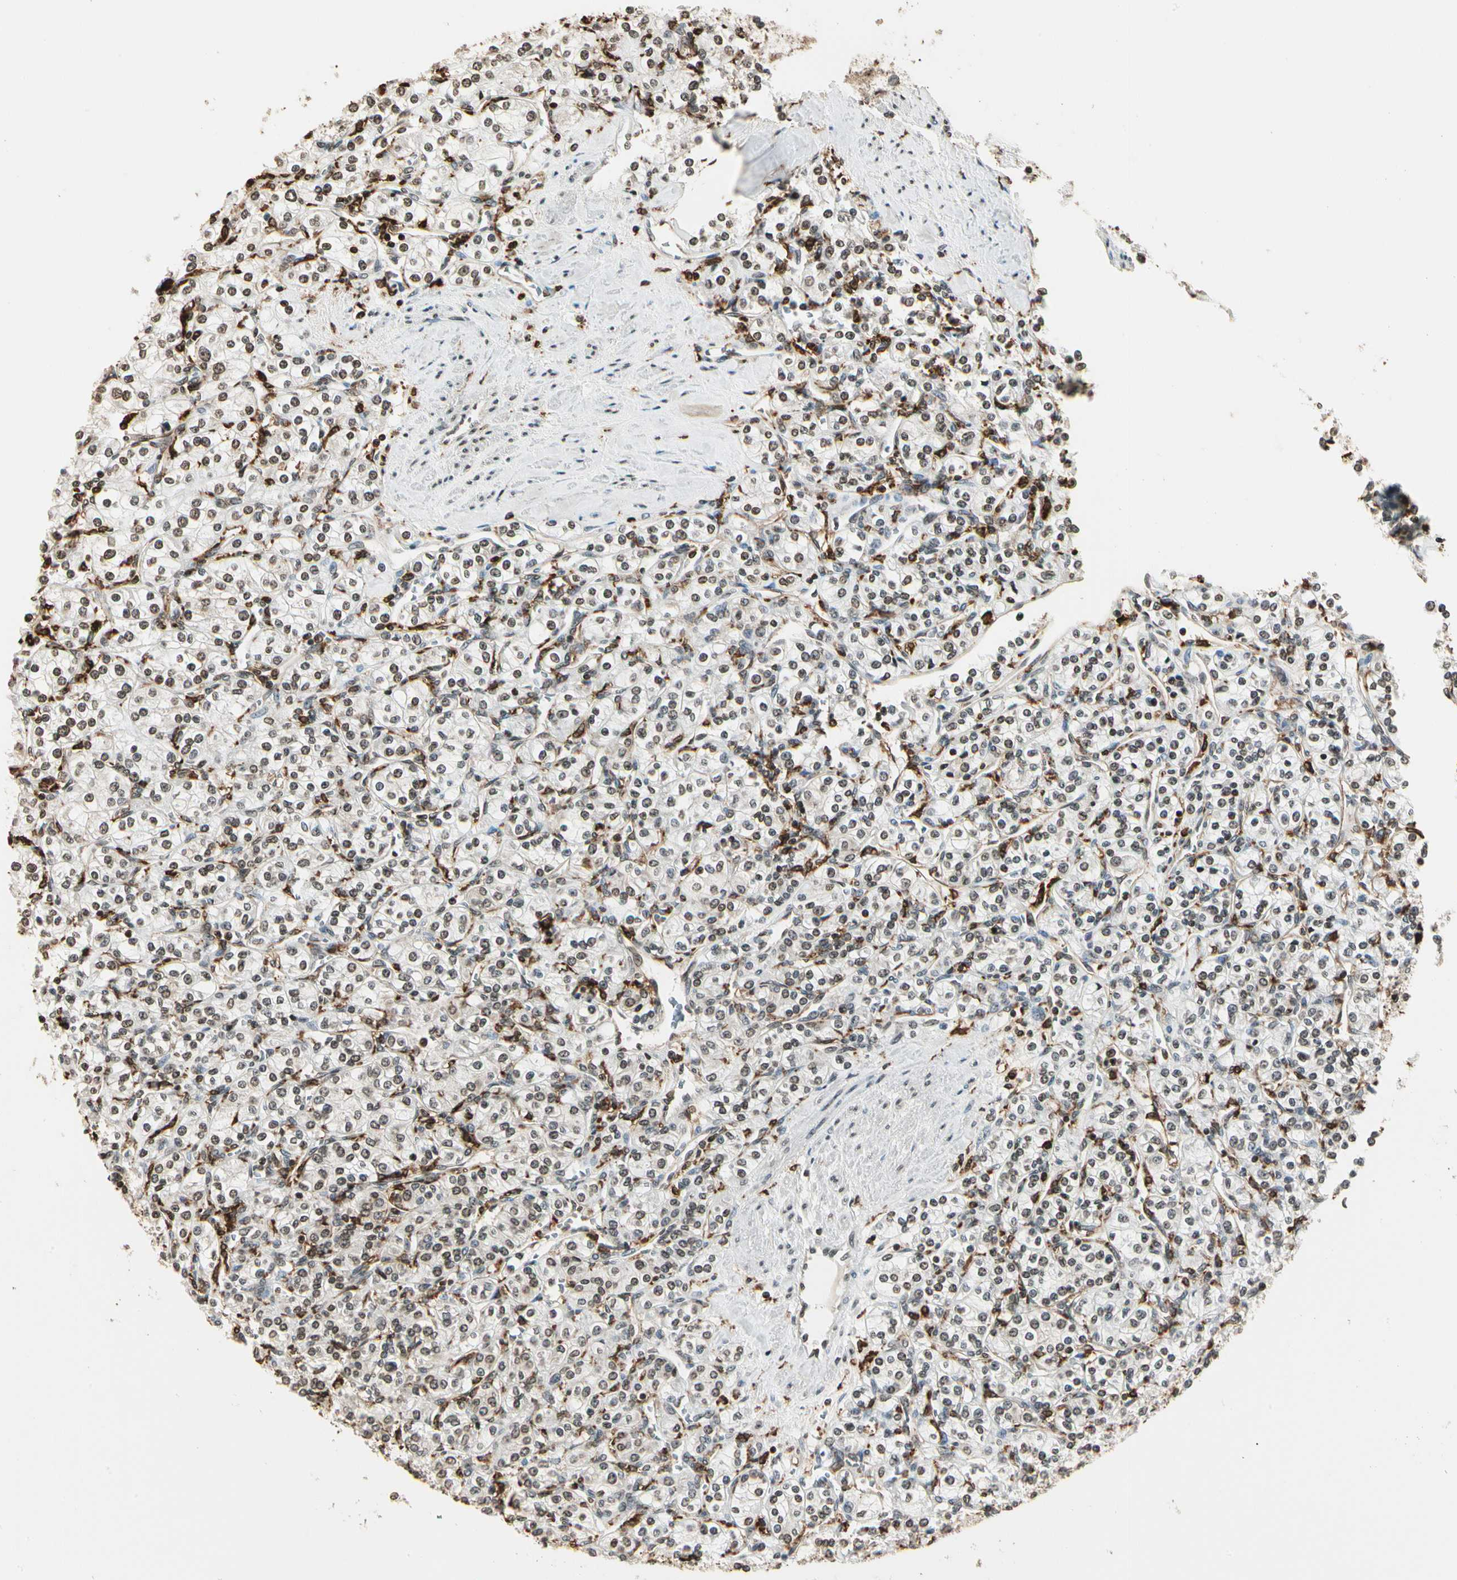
{"staining": {"intensity": "weak", "quantity": ">75%", "location": "nuclear"}, "tissue": "renal cancer", "cell_type": "Tumor cells", "image_type": "cancer", "snomed": [{"axis": "morphology", "description": "Adenocarcinoma, NOS"}, {"axis": "topography", "description": "Kidney"}], "caption": "Renal cancer (adenocarcinoma) was stained to show a protein in brown. There is low levels of weak nuclear staining in about >75% of tumor cells. (DAB (3,3'-diaminobenzidine) = brown stain, brightfield microscopy at high magnification).", "gene": "FER", "patient": {"sex": "male", "age": 77}}